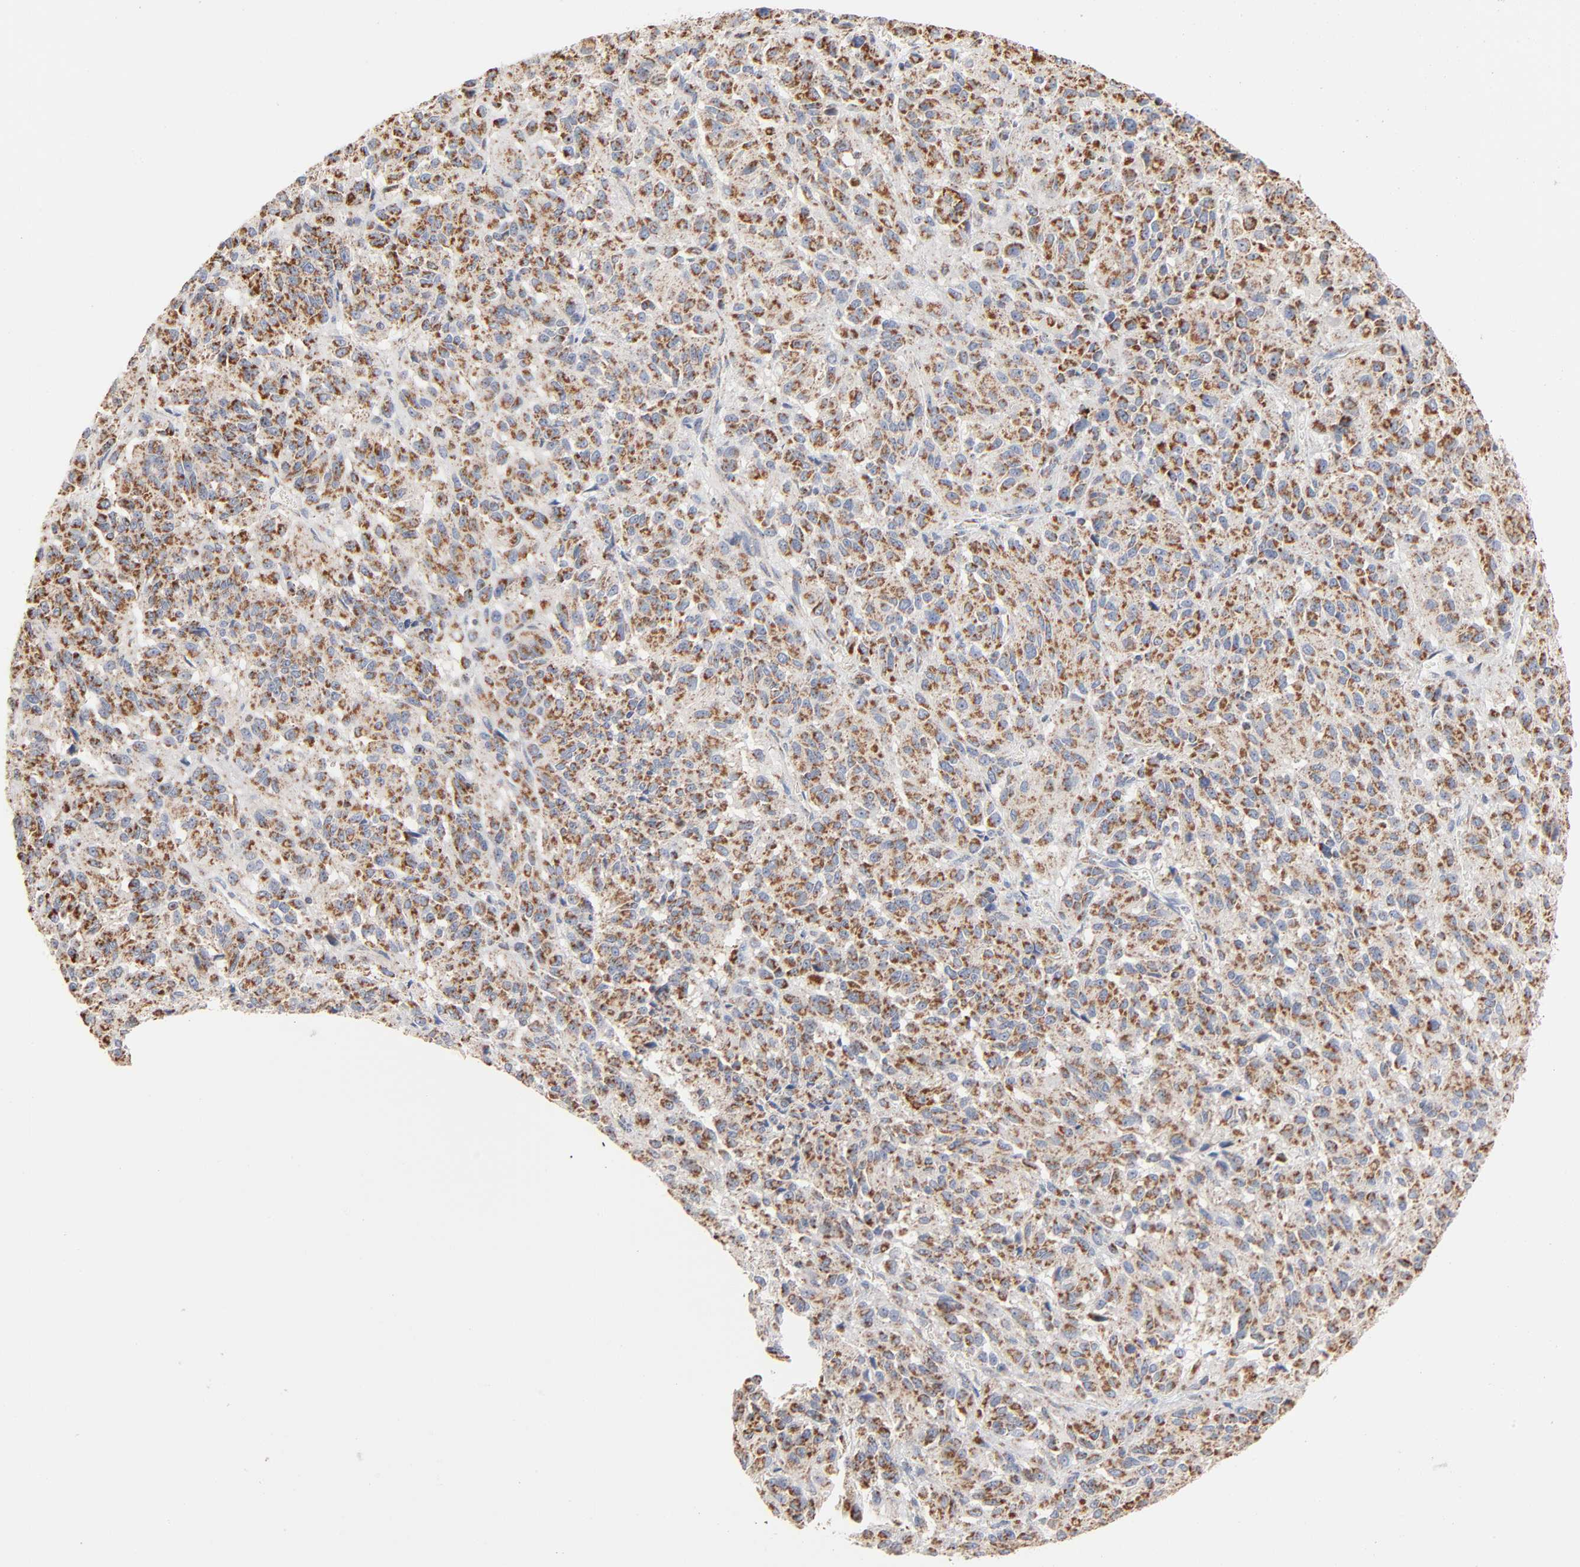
{"staining": {"intensity": "moderate", "quantity": ">75%", "location": "cytoplasmic/membranous"}, "tissue": "melanoma", "cell_type": "Tumor cells", "image_type": "cancer", "snomed": [{"axis": "morphology", "description": "Malignant melanoma, Metastatic site"}, {"axis": "topography", "description": "Lung"}], "caption": "Immunohistochemical staining of human malignant melanoma (metastatic site) shows medium levels of moderate cytoplasmic/membranous staining in approximately >75% of tumor cells. The staining was performed using DAB, with brown indicating positive protein expression. Nuclei are stained blue with hematoxylin.", "gene": "UQCRC1", "patient": {"sex": "male", "age": 64}}